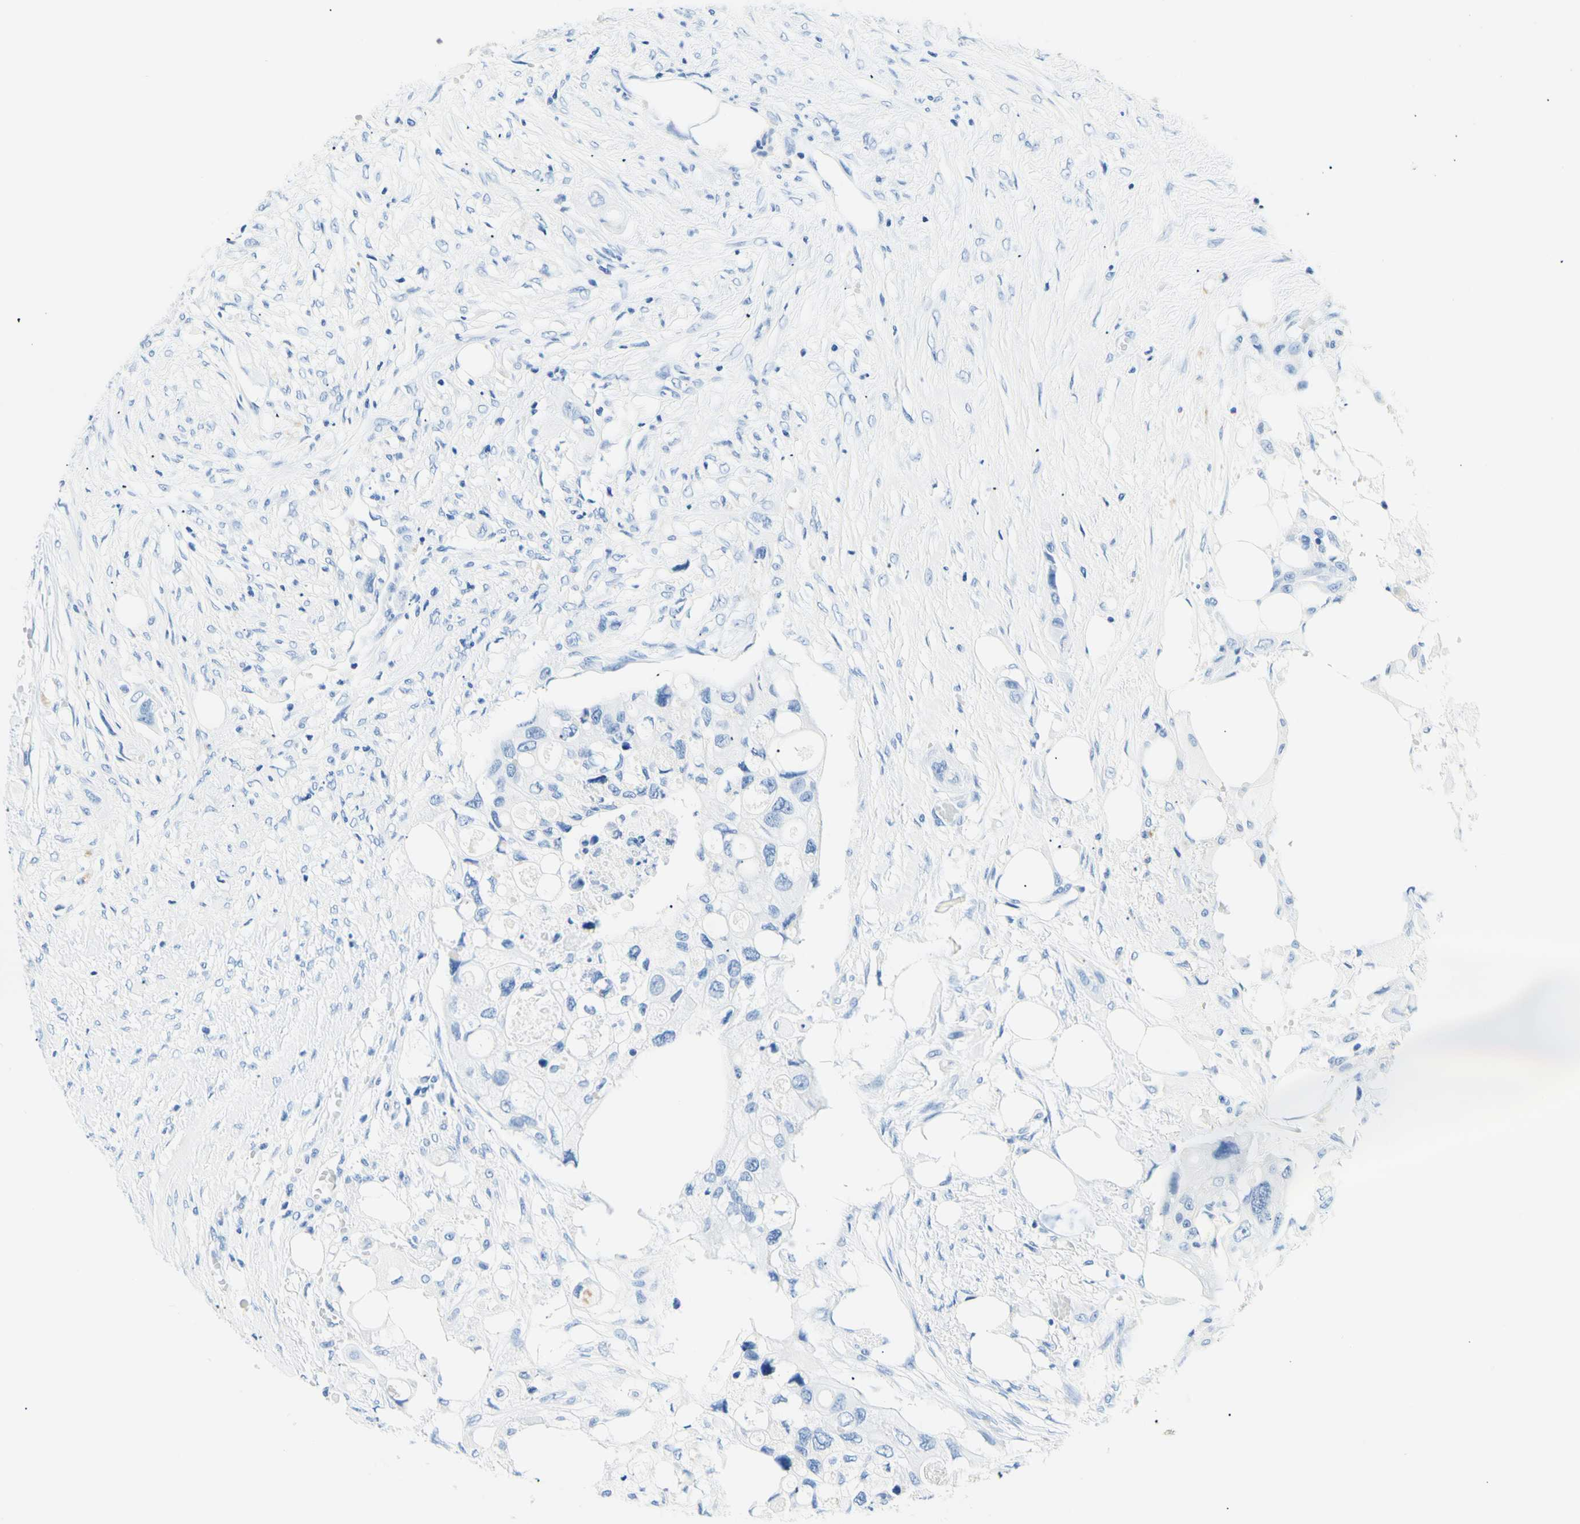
{"staining": {"intensity": "negative", "quantity": "none", "location": "none"}, "tissue": "colorectal cancer", "cell_type": "Tumor cells", "image_type": "cancer", "snomed": [{"axis": "morphology", "description": "Adenocarcinoma, NOS"}, {"axis": "topography", "description": "Colon"}], "caption": "There is no significant expression in tumor cells of colorectal cancer (adenocarcinoma). Brightfield microscopy of immunohistochemistry (IHC) stained with DAB (3,3'-diaminobenzidine) (brown) and hematoxylin (blue), captured at high magnification.", "gene": "MYH2", "patient": {"sex": "female", "age": 57}}